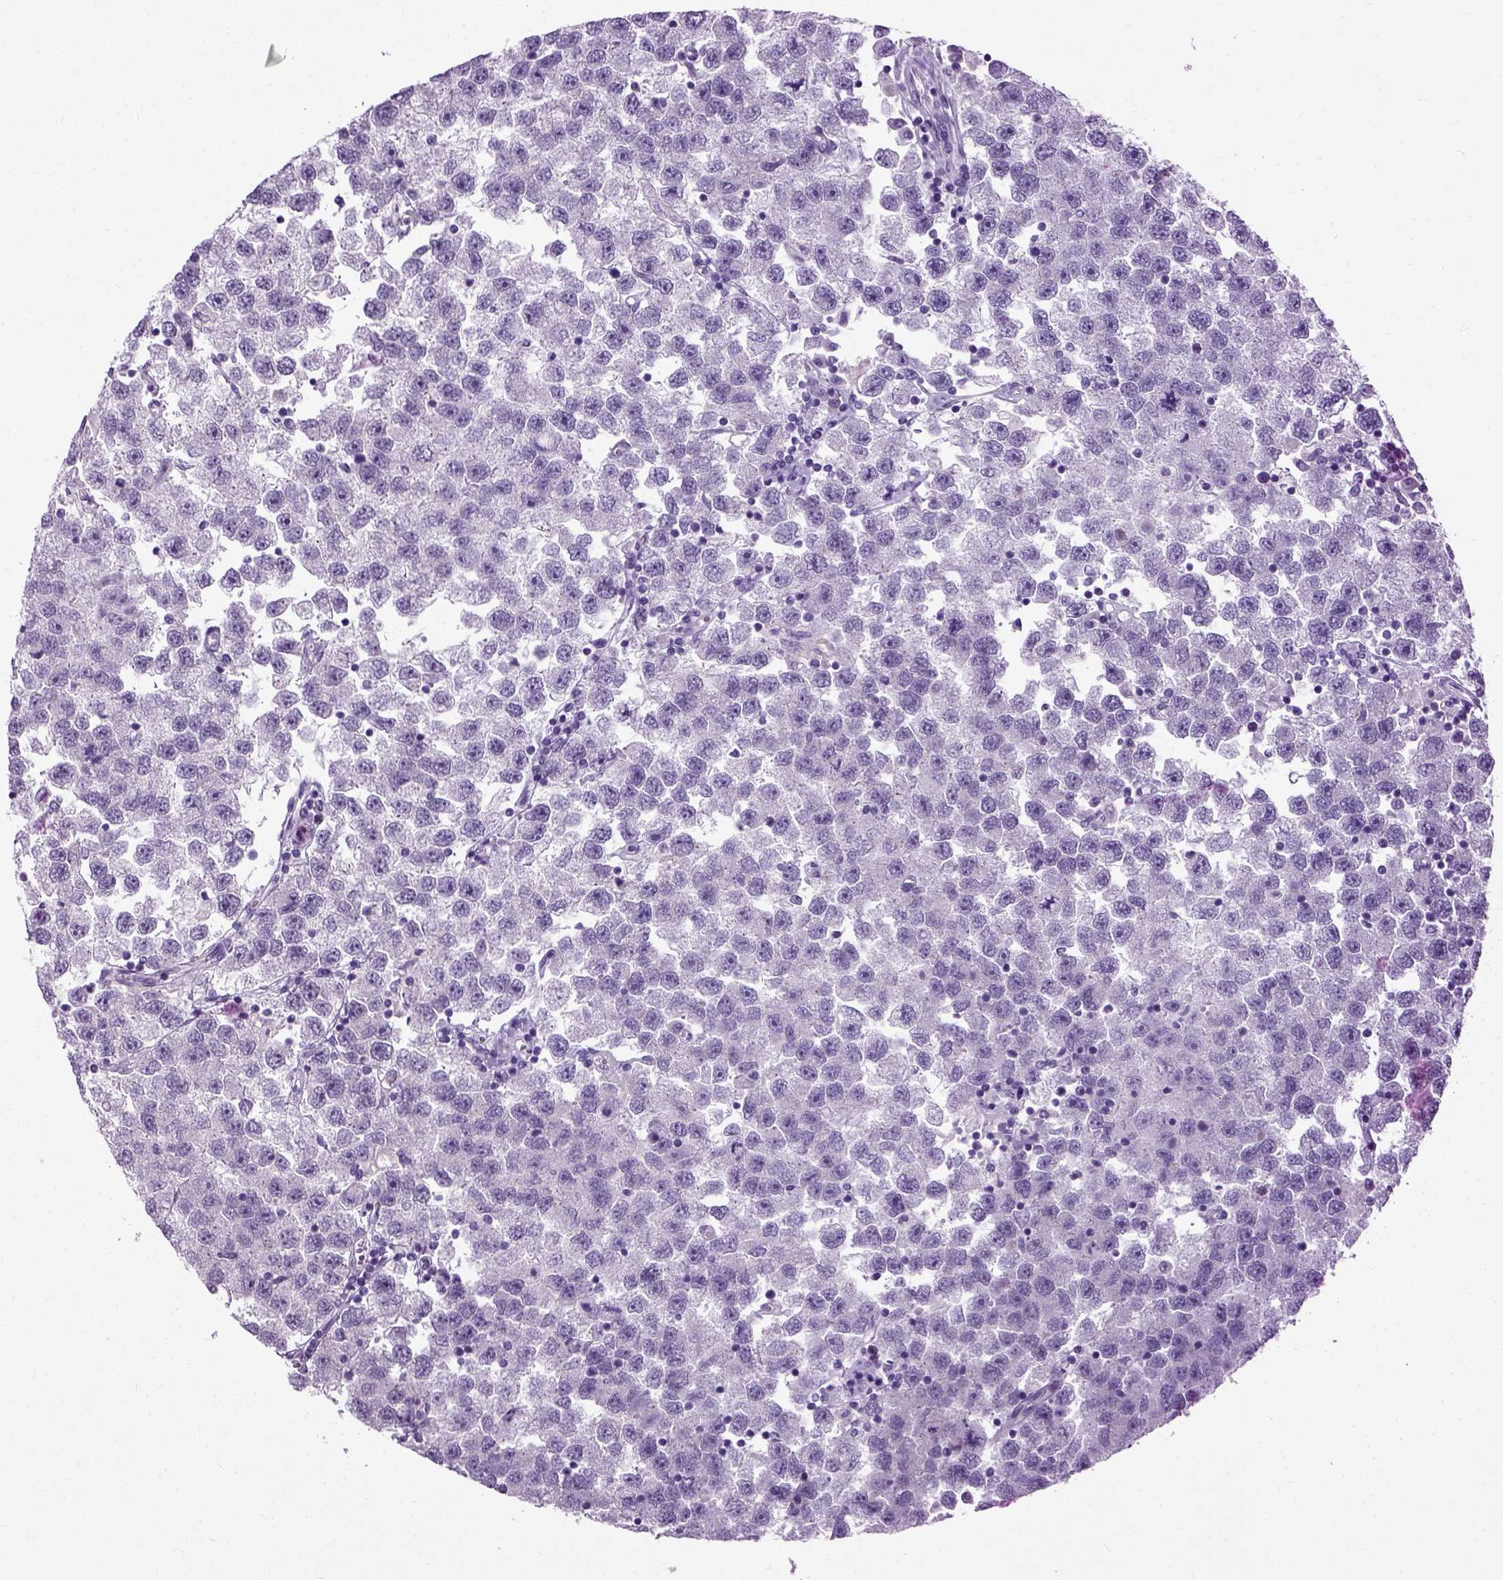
{"staining": {"intensity": "negative", "quantity": "none", "location": "none"}, "tissue": "testis cancer", "cell_type": "Tumor cells", "image_type": "cancer", "snomed": [{"axis": "morphology", "description": "Seminoma, NOS"}, {"axis": "topography", "description": "Testis"}], "caption": "Immunohistochemistry histopathology image of neoplastic tissue: seminoma (testis) stained with DAB (3,3'-diaminobenzidine) reveals no significant protein expression in tumor cells.", "gene": "SCG5", "patient": {"sex": "male", "age": 26}}